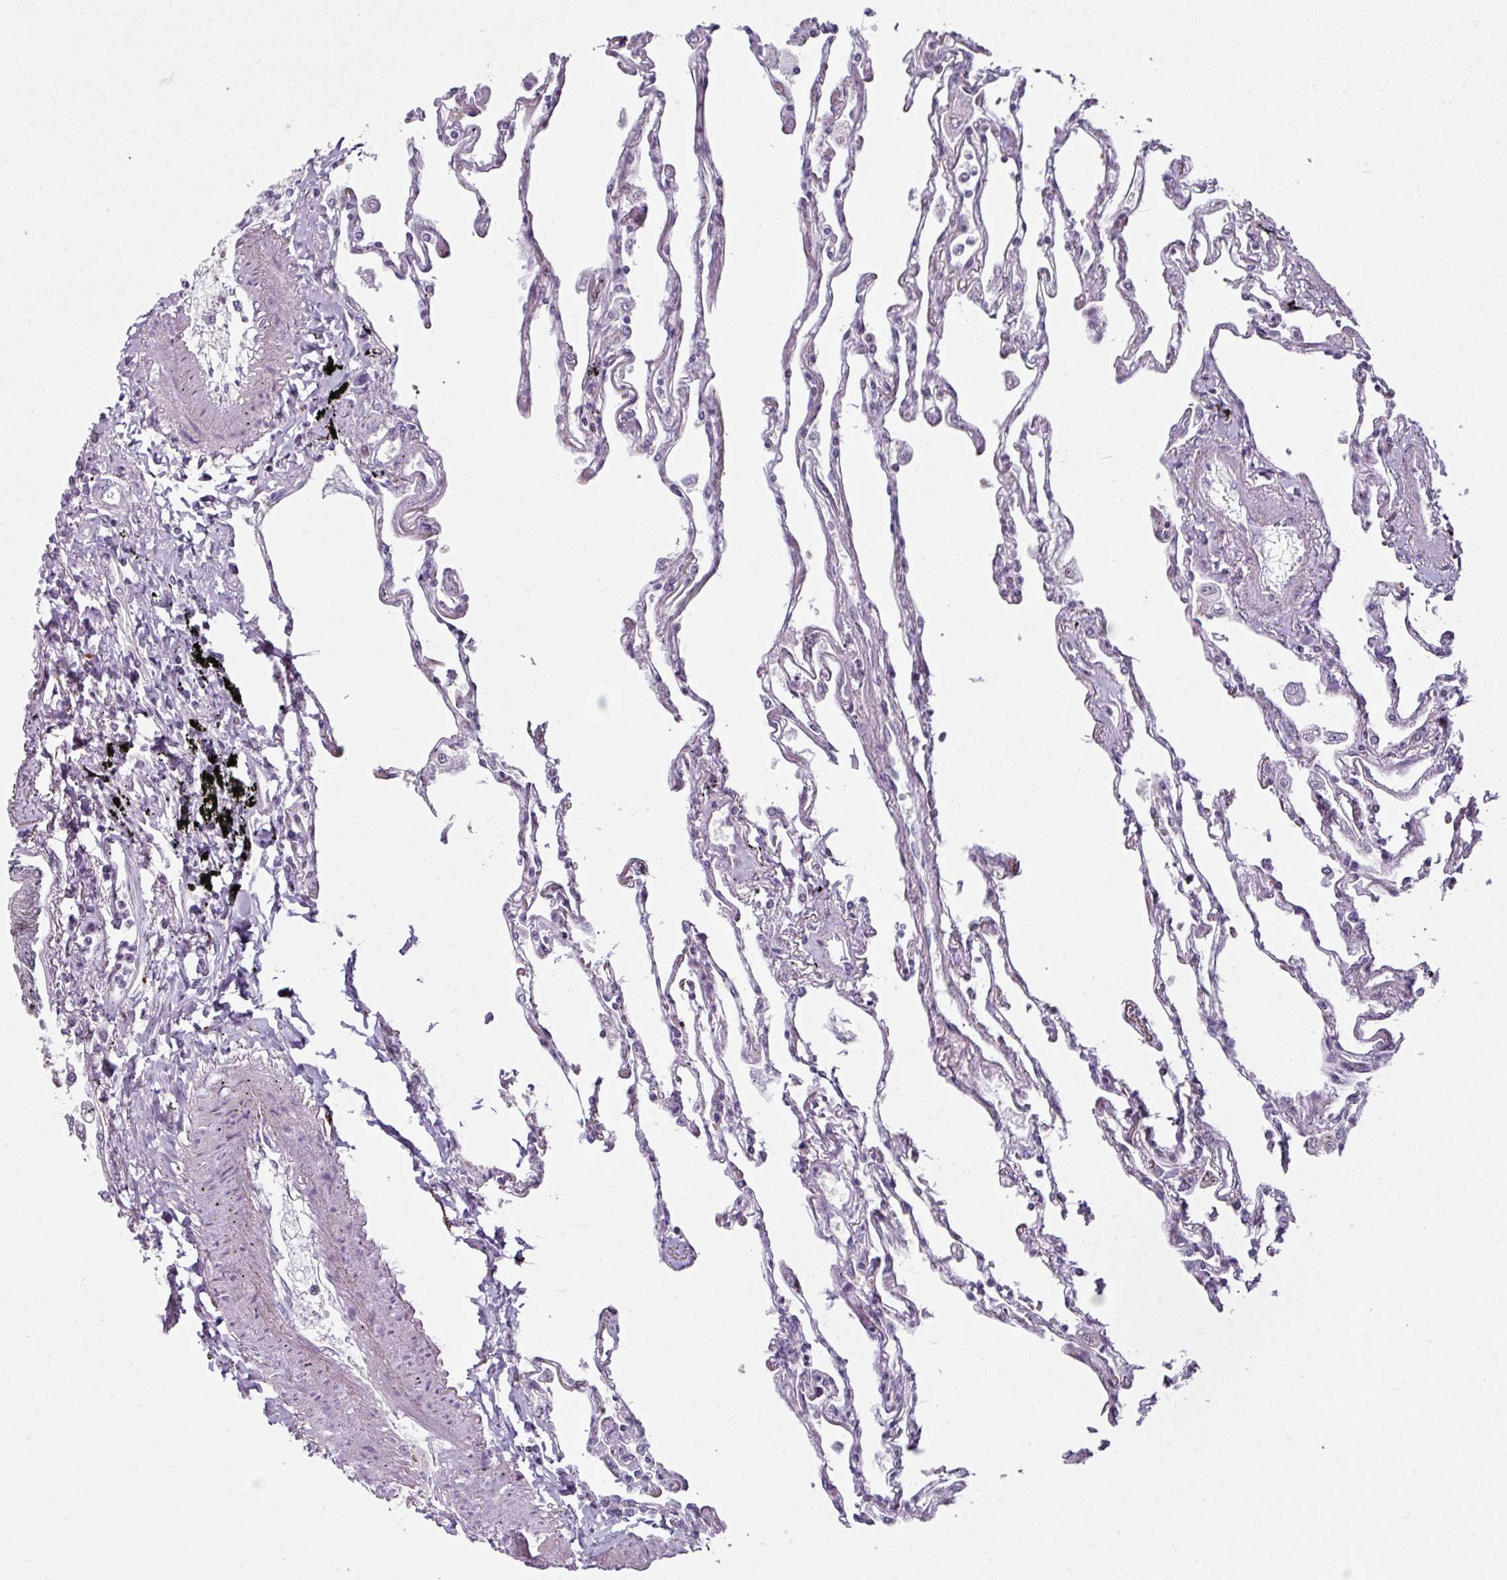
{"staining": {"intensity": "moderate", "quantity": "<25%", "location": "nuclear"}, "tissue": "lung", "cell_type": "Alveolar cells", "image_type": "normal", "snomed": [{"axis": "morphology", "description": "Normal tissue, NOS"}, {"axis": "topography", "description": "Lung"}], "caption": "Protein expression by immunohistochemistry exhibits moderate nuclear expression in approximately <25% of alveolar cells in benign lung. The staining was performed using DAB, with brown indicating positive protein expression. Nuclei are stained blue with hematoxylin.", "gene": "SYT8", "patient": {"sex": "female", "age": 67}}